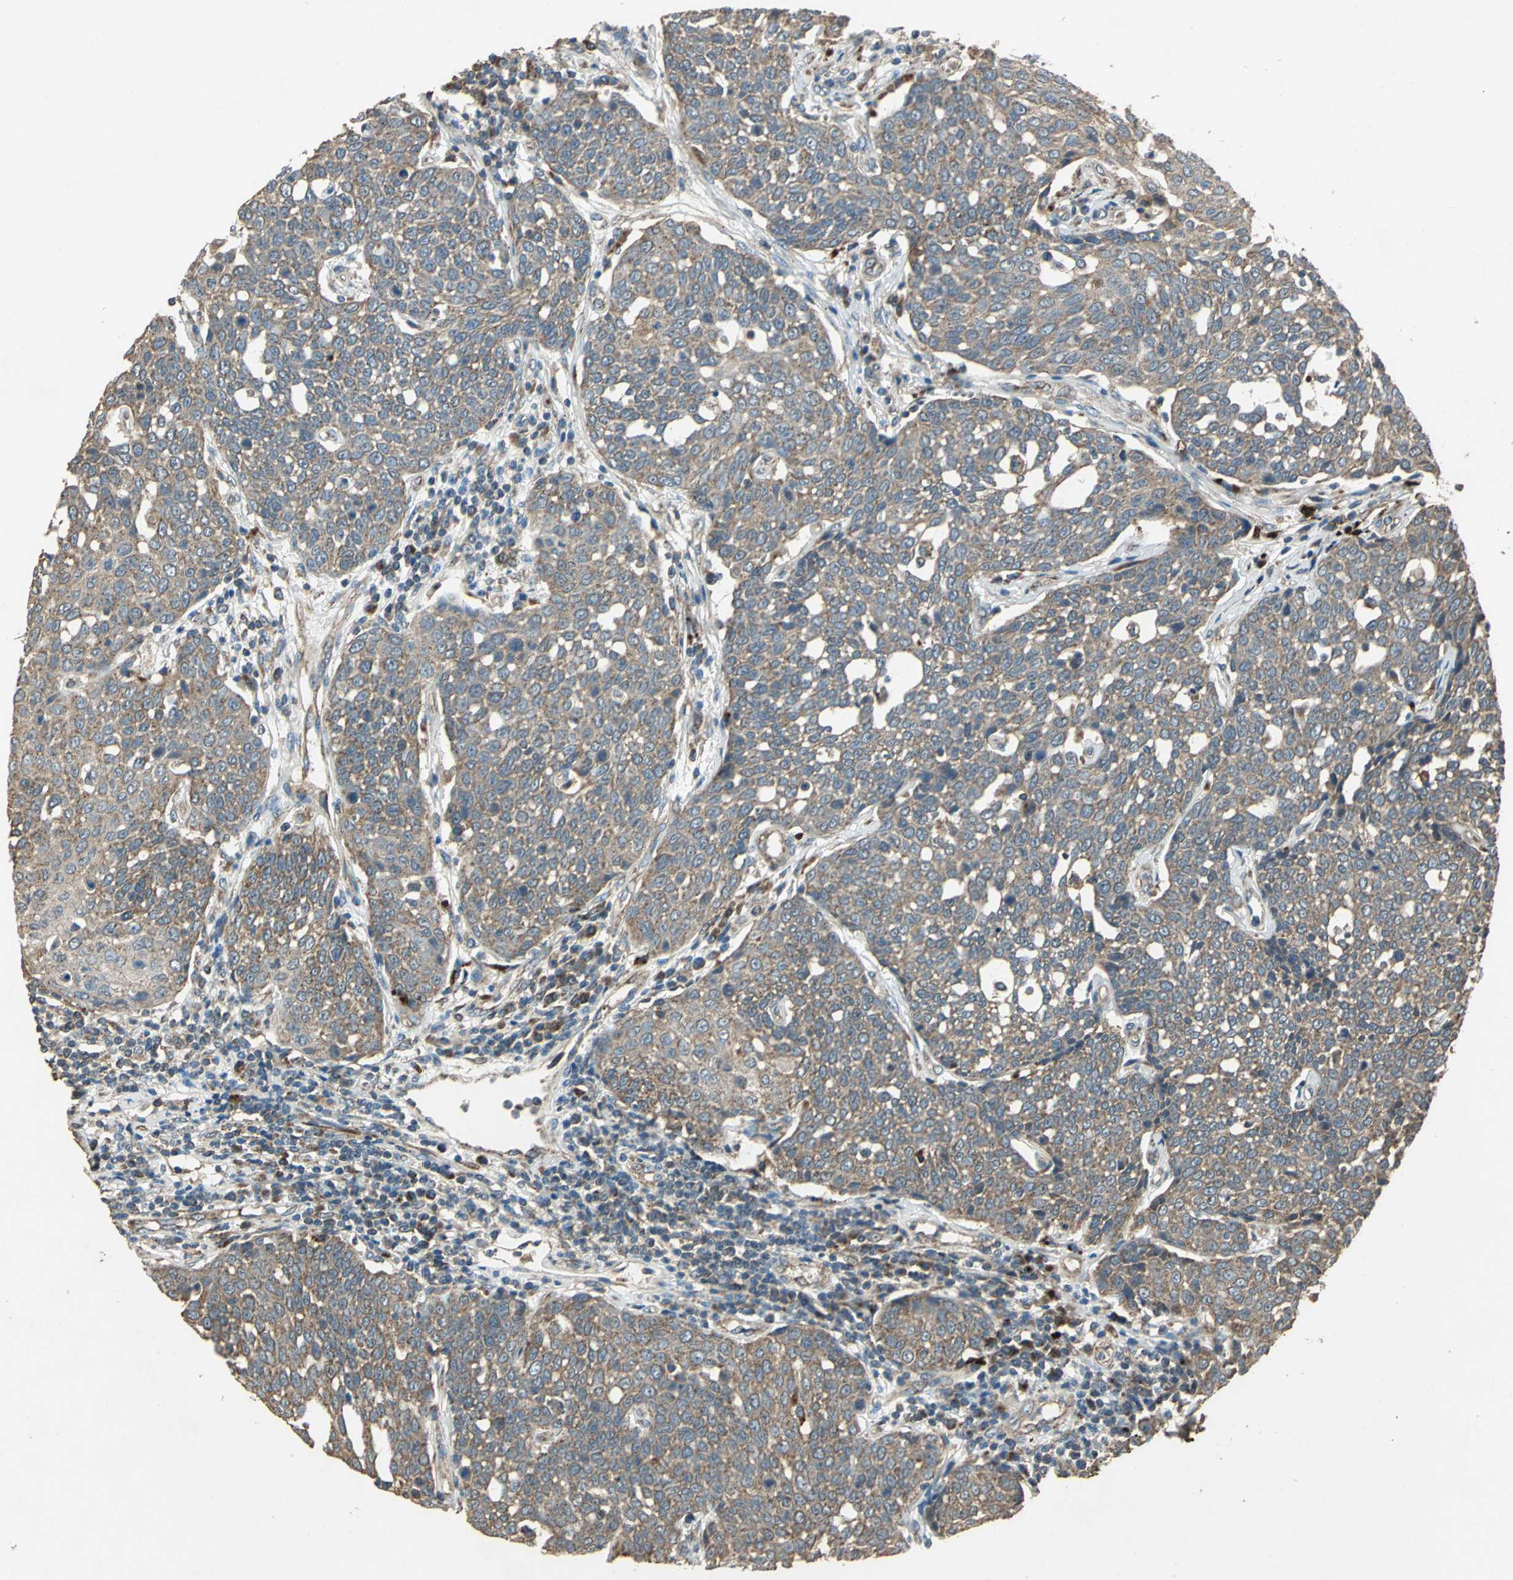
{"staining": {"intensity": "moderate", "quantity": ">75%", "location": "cytoplasmic/membranous"}, "tissue": "cervical cancer", "cell_type": "Tumor cells", "image_type": "cancer", "snomed": [{"axis": "morphology", "description": "Squamous cell carcinoma, NOS"}, {"axis": "topography", "description": "Cervix"}], "caption": "This is an image of immunohistochemistry (IHC) staining of cervical squamous cell carcinoma, which shows moderate expression in the cytoplasmic/membranous of tumor cells.", "gene": "POLRMT", "patient": {"sex": "female", "age": 34}}